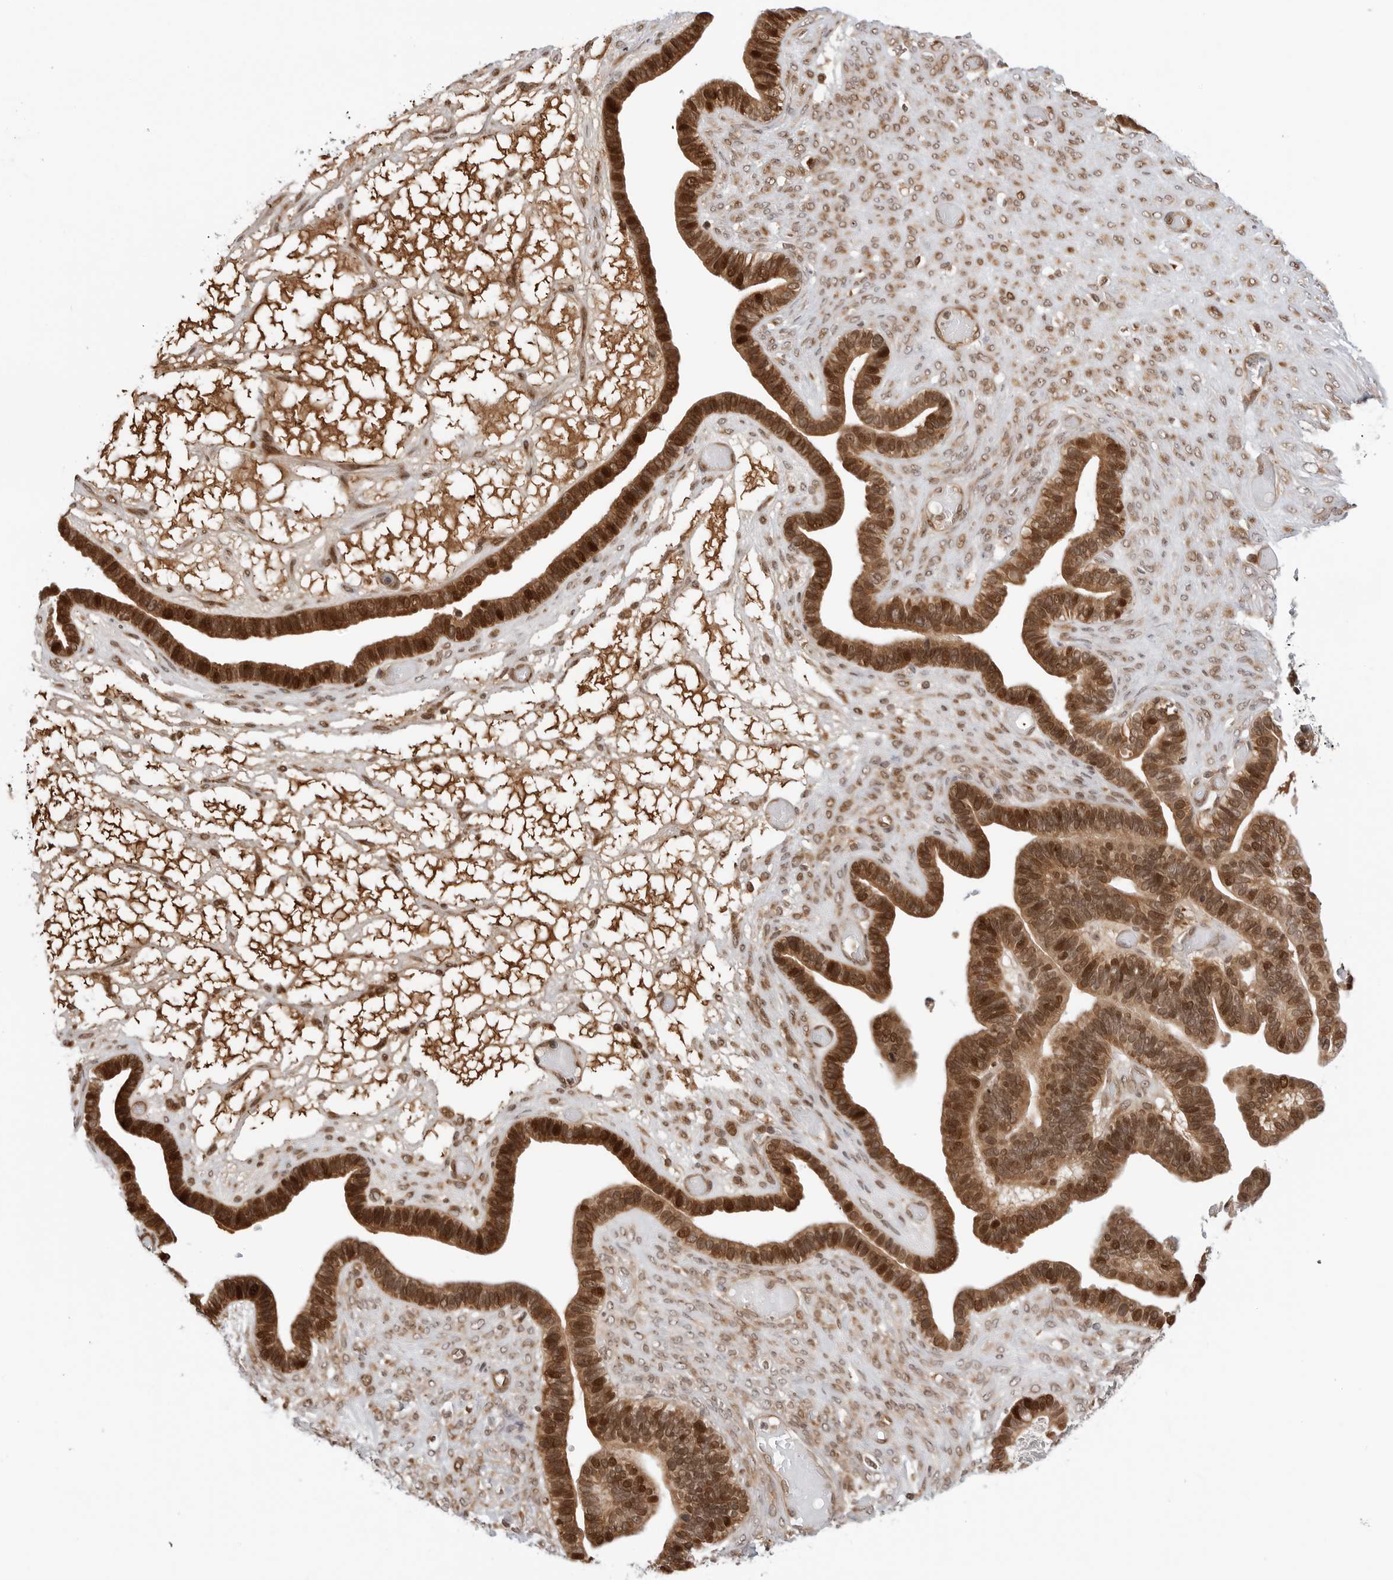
{"staining": {"intensity": "strong", "quantity": ">75%", "location": "cytoplasmic/membranous,nuclear"}, "tissue": "ovarian cancer", "cell_type": "Tumor cells", "image_type": "cancer", "snomed": [{"axis": "morphology", "description": "Cystadenocarcinoma, serous, NOS"}, {"axis": "topography", "description": "Ovary"}], "caption": "Protein positivity by IHC demonstrates strong cytoplasmic/membranous and nuclear expression in about >75% of tumor cells in ovarian cancer.", "gene": "TIPRL", "patient": {"sex": "female", "age": 56}}